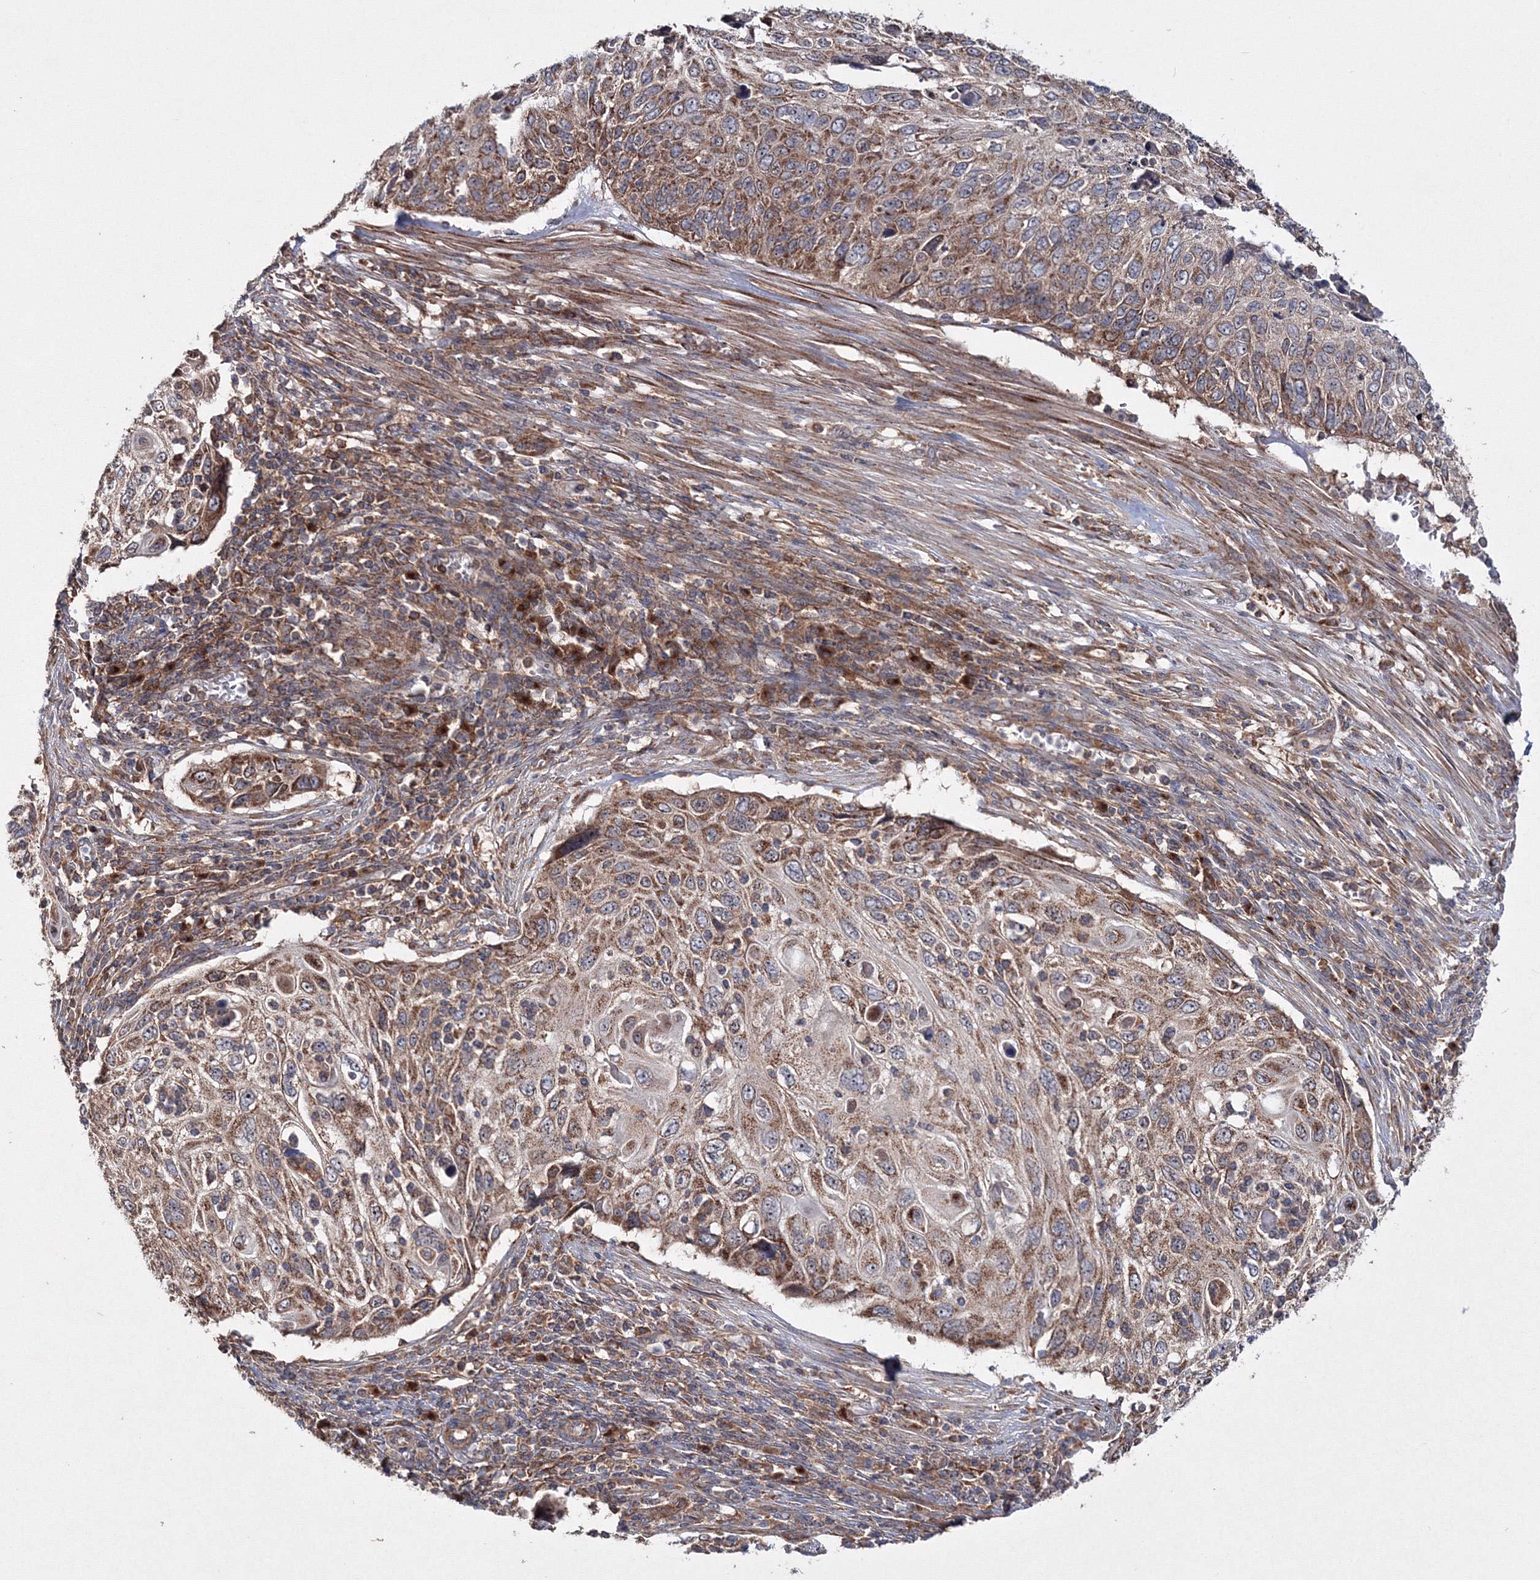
{"staining": {"intensity": "moderate", "quantity": ">75%", "location": "cytoplasmic/membranous"}, "tissue": "cervical cancer", "cell_type": "Tumor cells", "image_type": "cancer", "snomed": [{"axis": "morphology", "description": "Squamous cell carcinoma, NOS"}, {"axis": "topography", "description": "Cervix"}], "caption": "Protein expression analysis of human cervical squamous cell carcinoma reveals moderate cytoplasmic/membranous staining in about >75% of tumor cells.", "gene": "PEX13", "patient": {"sex": "female", "age": 70}}